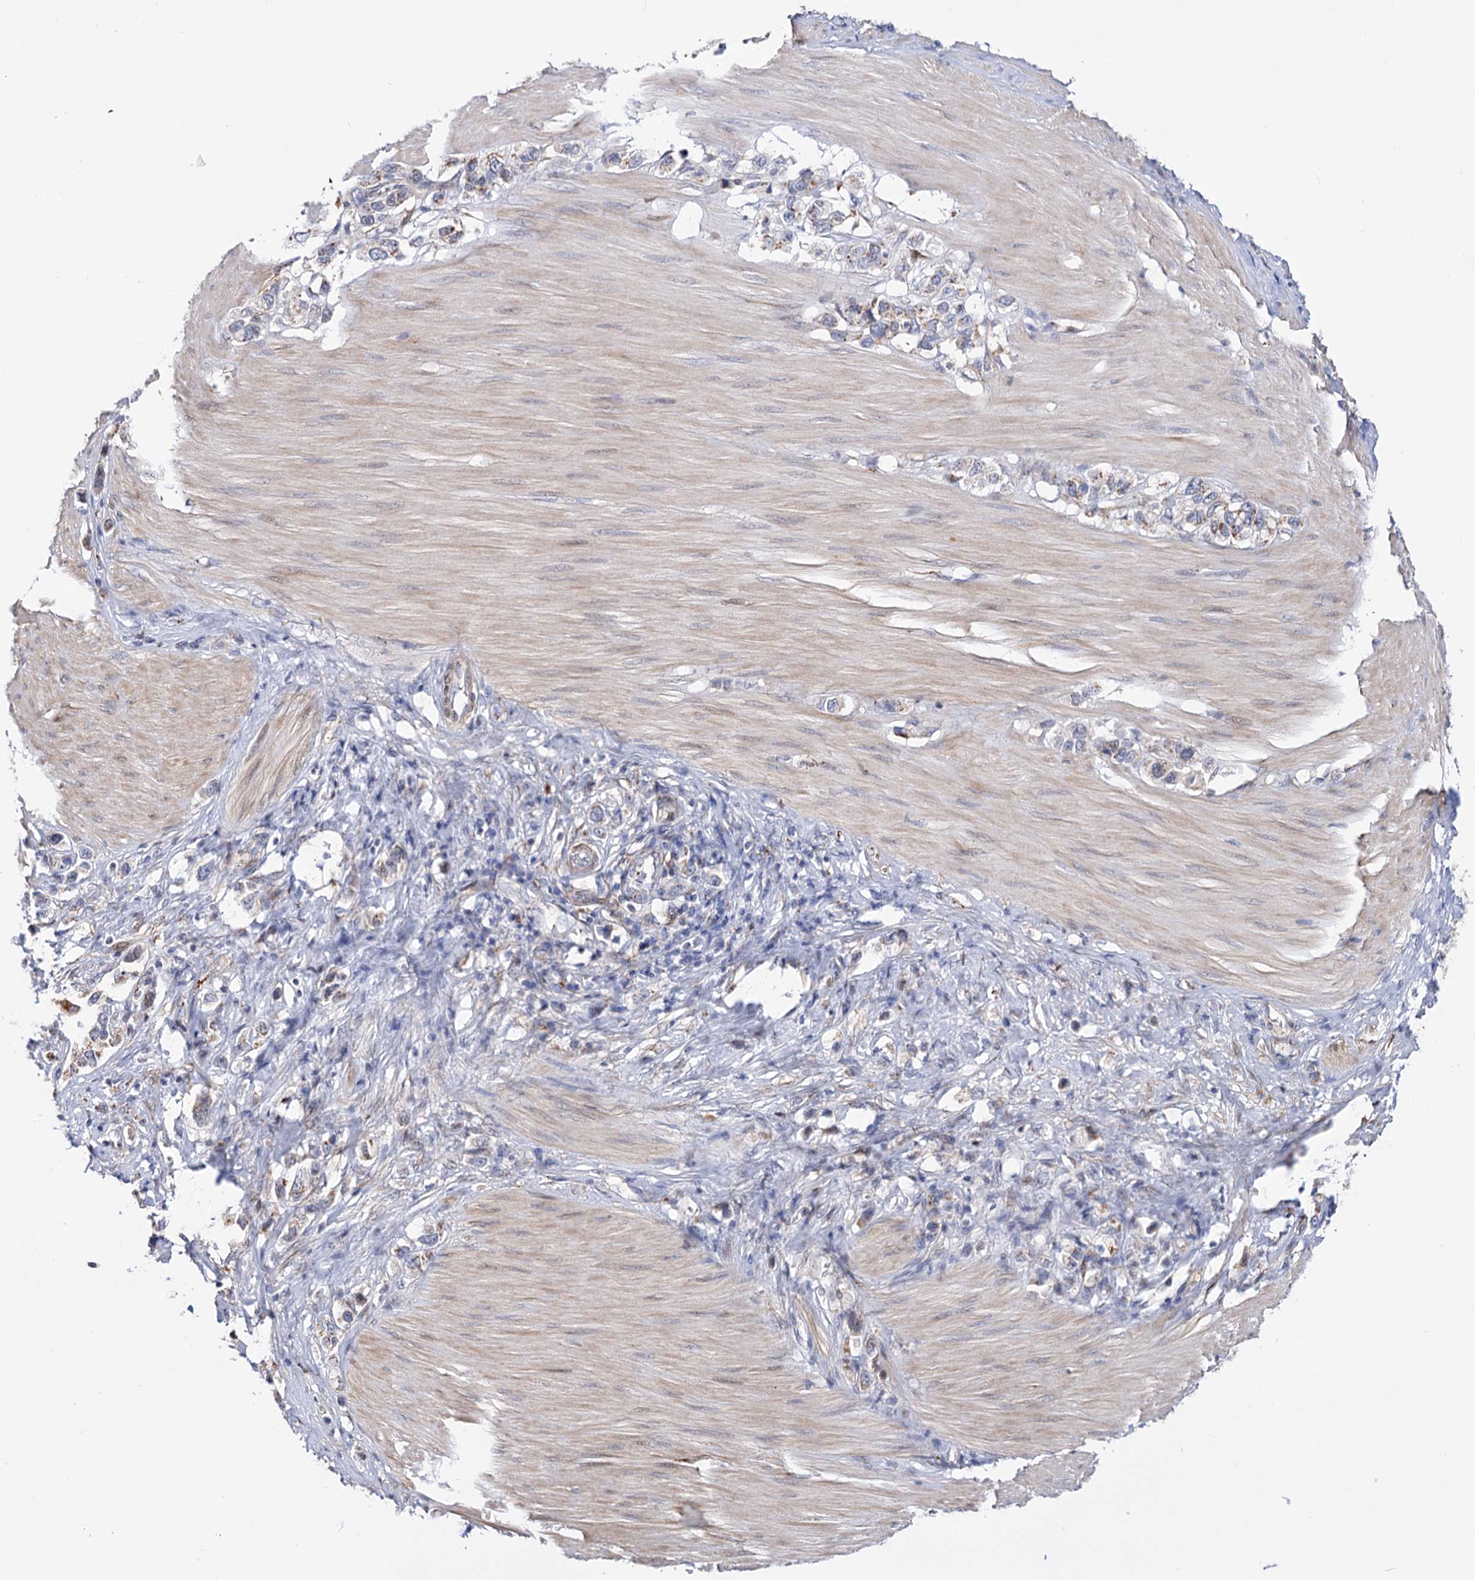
{"staining": {"intensity": "weak", "quantity": "25%-75%", "location": "cytoplasmic/membranous"}, "tissue": "stomach cancer", "cell_type": "Tumor cells", "image_type": "cancer", "snomed": [{"axis": "morphology", "description": "Adenocarcinoma, NOS"}, {"axis": "topography", "description": "Stomach"}], "caption": "Human stomach cancer (adenocarcinoma) stained with a protein marker reveals weak staining in tumor cells.", "gene": "C11orf96", "patient": {"sex": "female", "age": 65}}